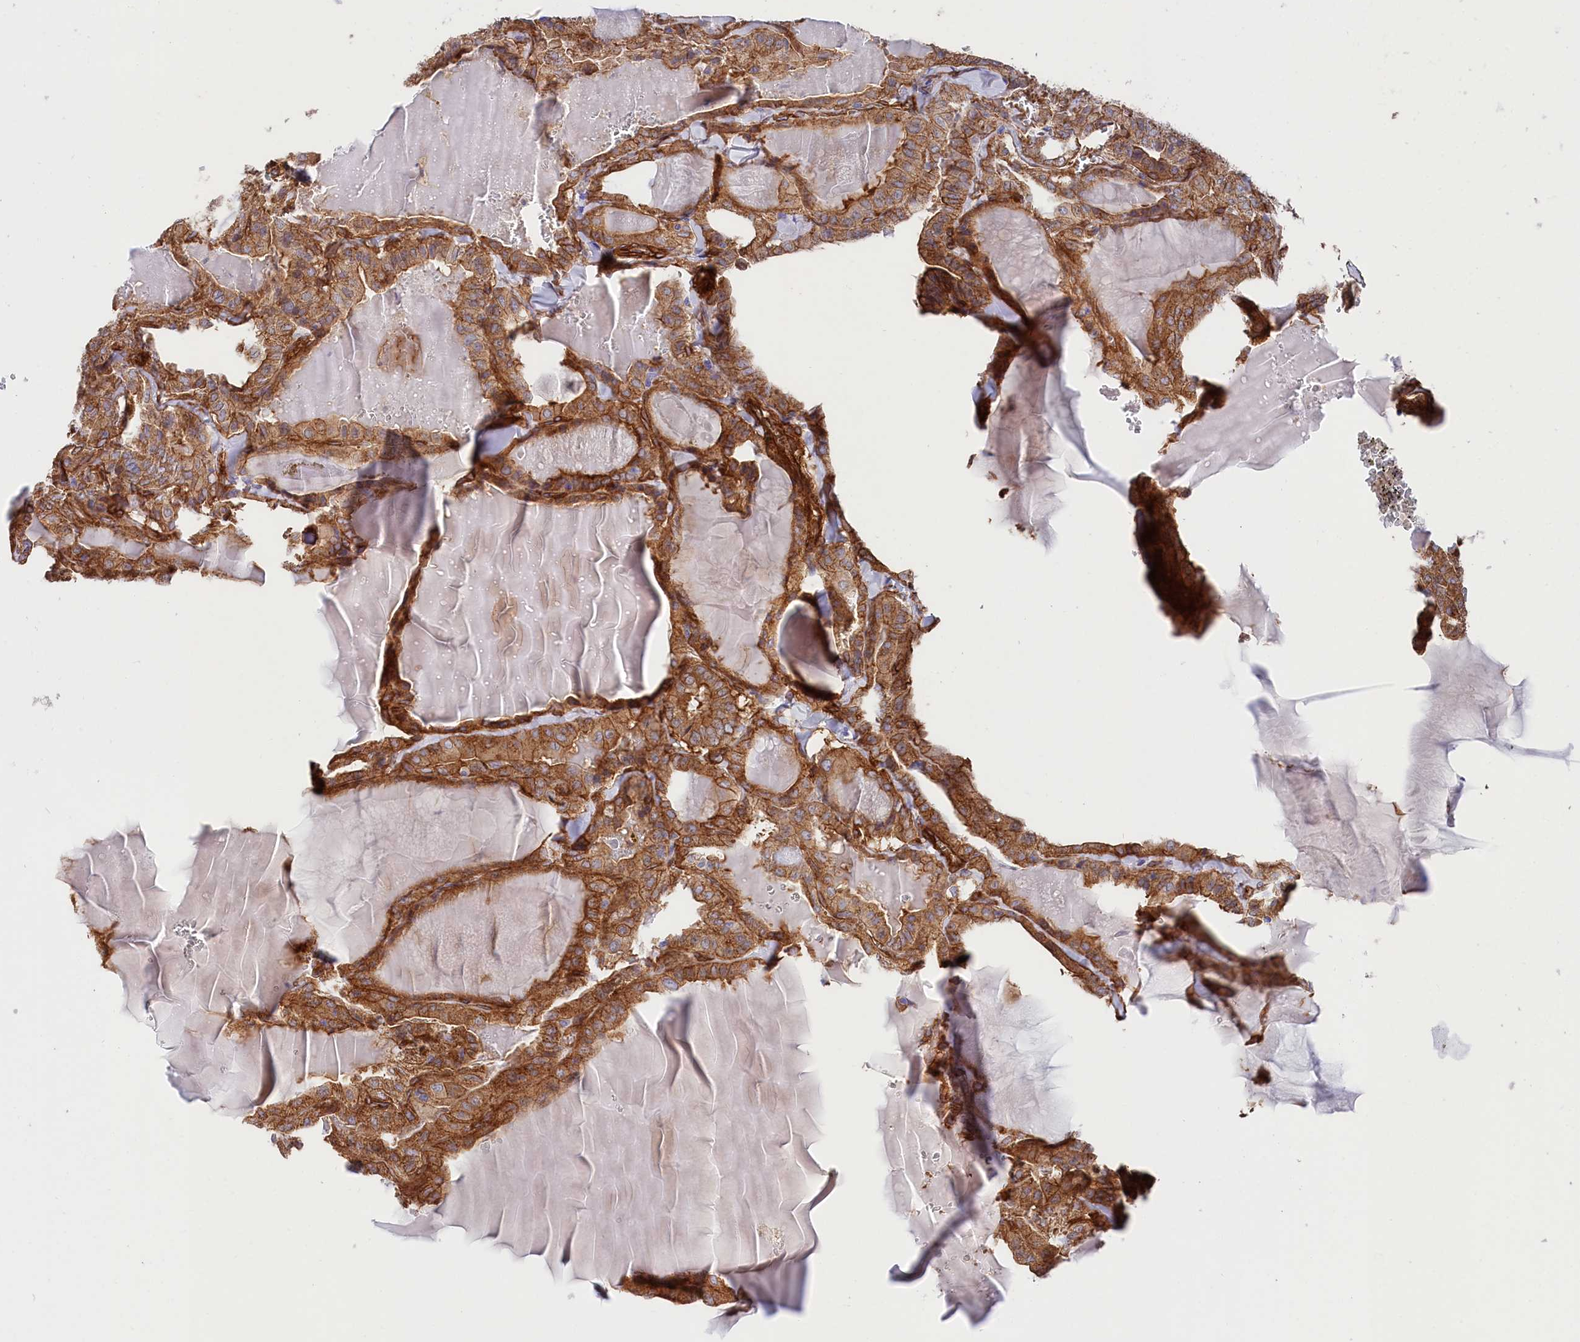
{"staining": {"intensity": "strong", "quantity": ">75%", "location": "cytoplasmic/membranous"}, "tissue": "thyroid cancer", "cell_type": "Tumor cells", "image_type": "cancer", "snomed": [{"axis": "morphology", "description": "Papillary adenocarcinoma, NOS"}, {"axis": "topography", "description": "Thyroid gland"}], "caption": "Immunohistochemical staining of human thyroid papillary adenocarcinoma demonstrates strong cytoplasmic/membranous protein positivity in approximately >75% of tumor cells.", "gene": "TNKS1BP1", "patient": {"sex": "male", "age": 52}}